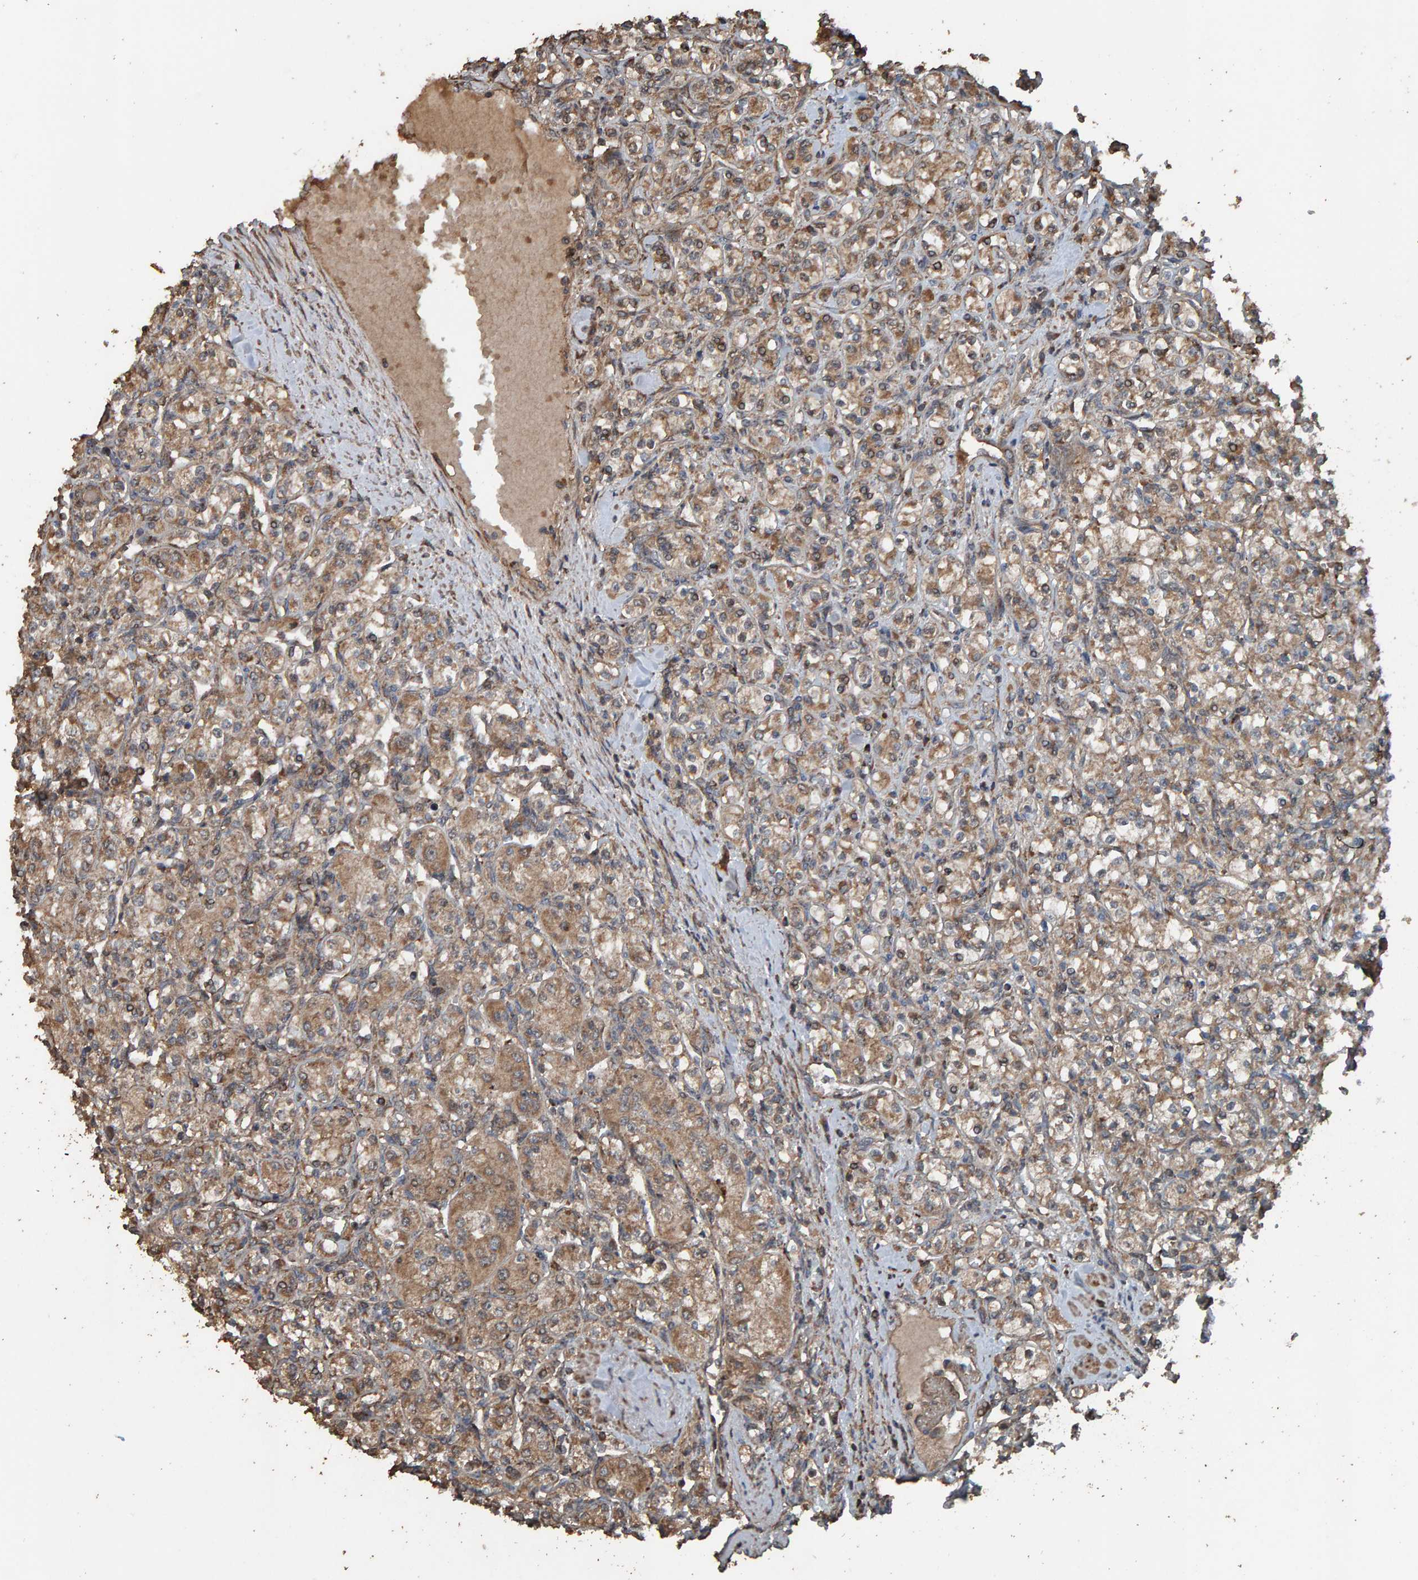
{"staining": {"intensity": "moderate", "quantity": ">75%", "location": "cytoplasmic/membranous"}, "tissue": "renal cancer", "cell_type": "Tumor cells", "image_type": "cancer", "snomed": [{"axis": "morphology", "description": "Adenocarcinoma, NOS"}, {"axis": "topography", "description": "Kidney"}], "caption": "Tumor cells show medium levels of moderate cytoplasmic/membranous expression in approximately >75% of cells in adenocarcinoma (renal).", "gene": "DUS1L", "patient": {"sex": "male", "age": 77}}